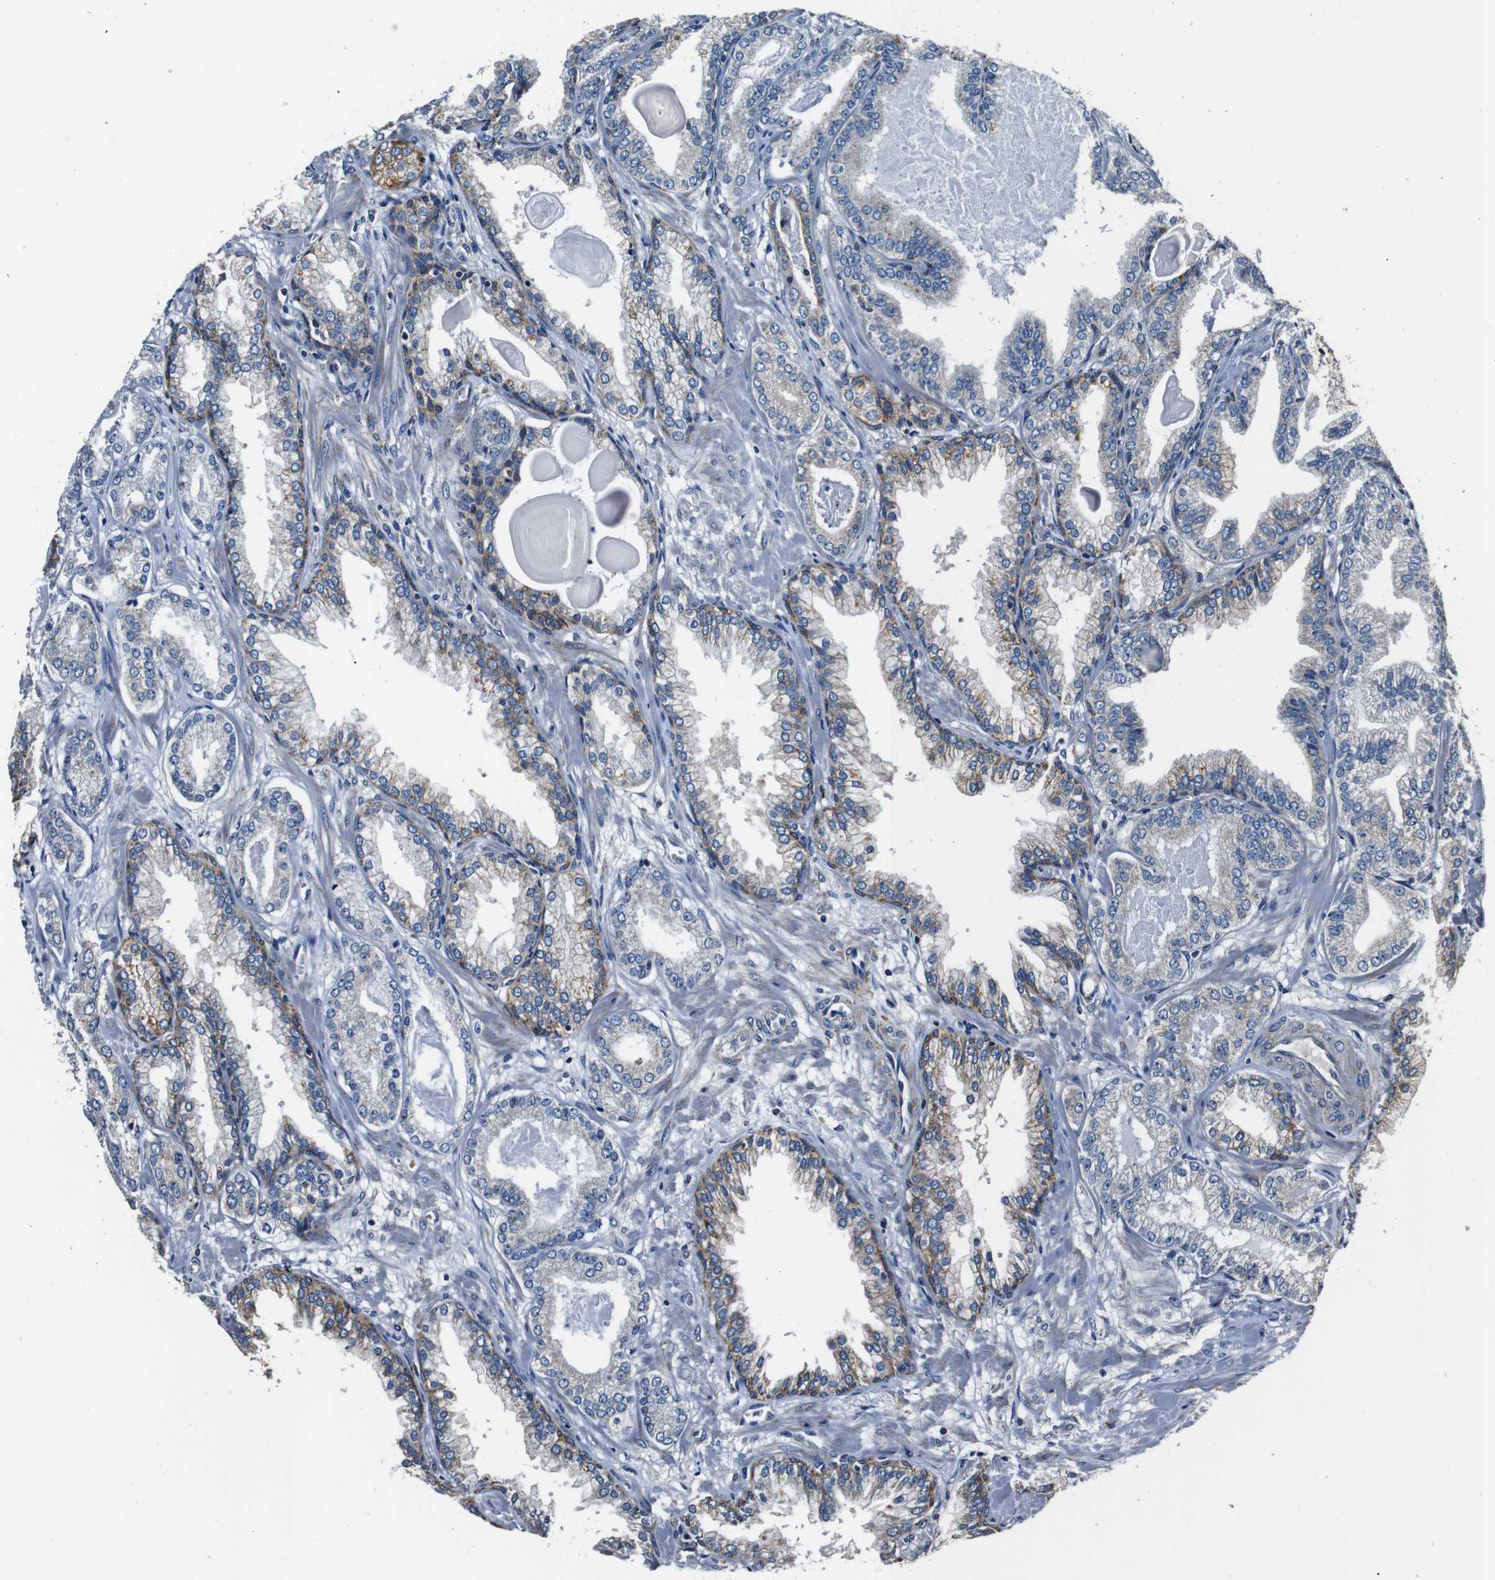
{"staining": {"intensity": "negative", "quantity": "none", "location": "none"}, "tissue": "prostate cancer", "cell_type": "Tumor cells", "image_type": "cancer", "snomed": [{"axis": "morphology", "description": "Adenocarcinoma, Low grade"}, {"axis": "topography", "description": "Prostate"}], "caption": "Tumor cells show no significant protein positivity in prostate low-grade adenocarcinoma.", "gene": "HK1", "patient": {"sex": "male", "age": 59}}